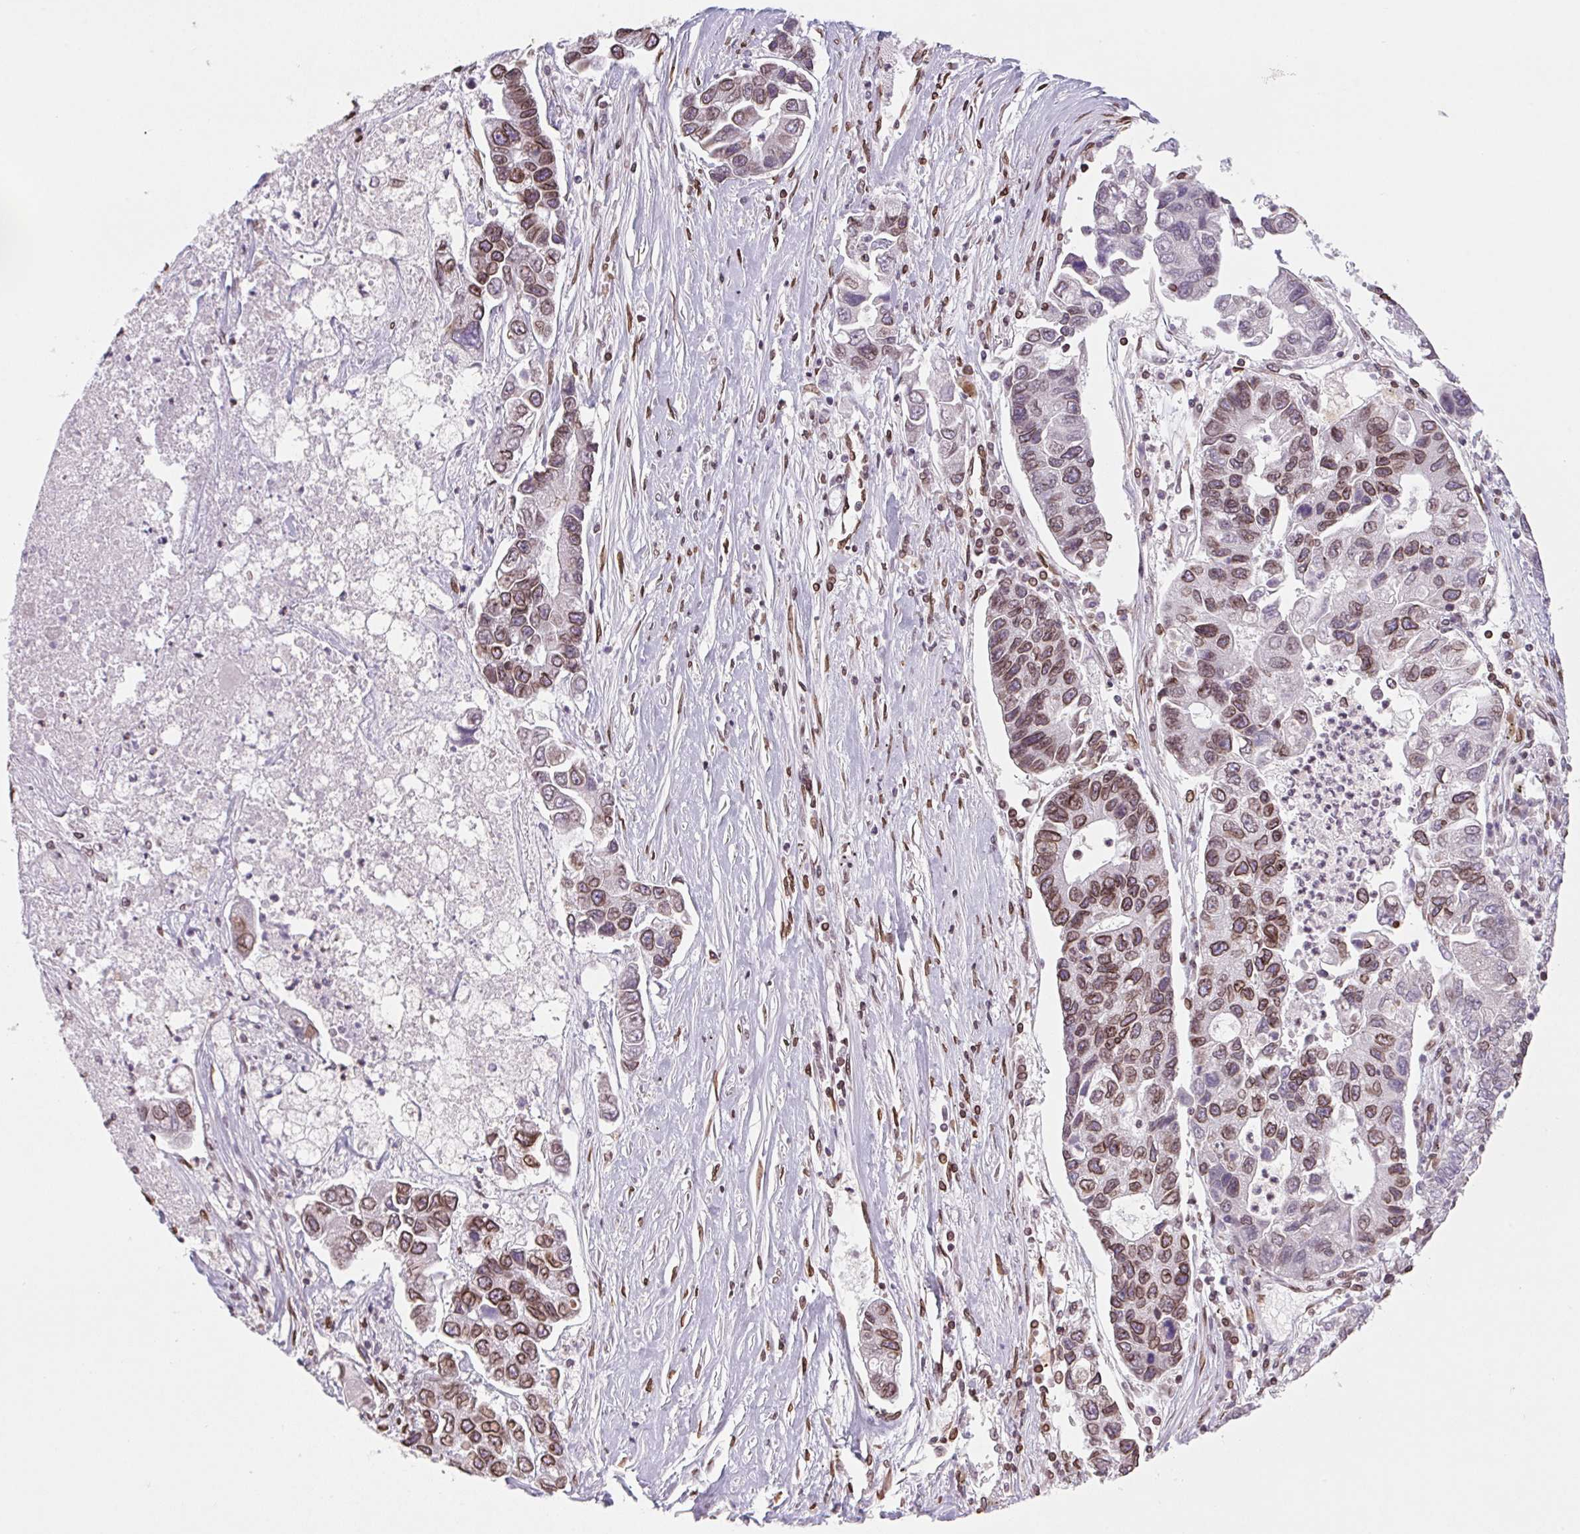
{"staining": {"intensity": "moderate", "quantity": ">75%", "location": "cytoplasmic/membranous,nuclear"}, "tissue": "lung cancer", "cell_type": "Tumor cells", "image_type": "cancer", "snomed": [{"axis": "morphology", "description": "Adenocarcinoma, NOS"}, {"axis": "topography", "description": "Bronchus"}, {"axis": "topography", "description": "Lung"}], "caption": "Immunohistochemistry (DAB (3,3'-diaminobenzidine)) staining of human adenocarcinoma (lung) exhibits moderate cytoplasmic/membranous and nuclear protein positivity in about >75% of tumor cells. Using DAB (brown) and hematoxylin (blue) stains, captured at high magnification using brightfield microscopy.", "gene": "LMNB2", "patient": {"sex": "female", "age": 51}}